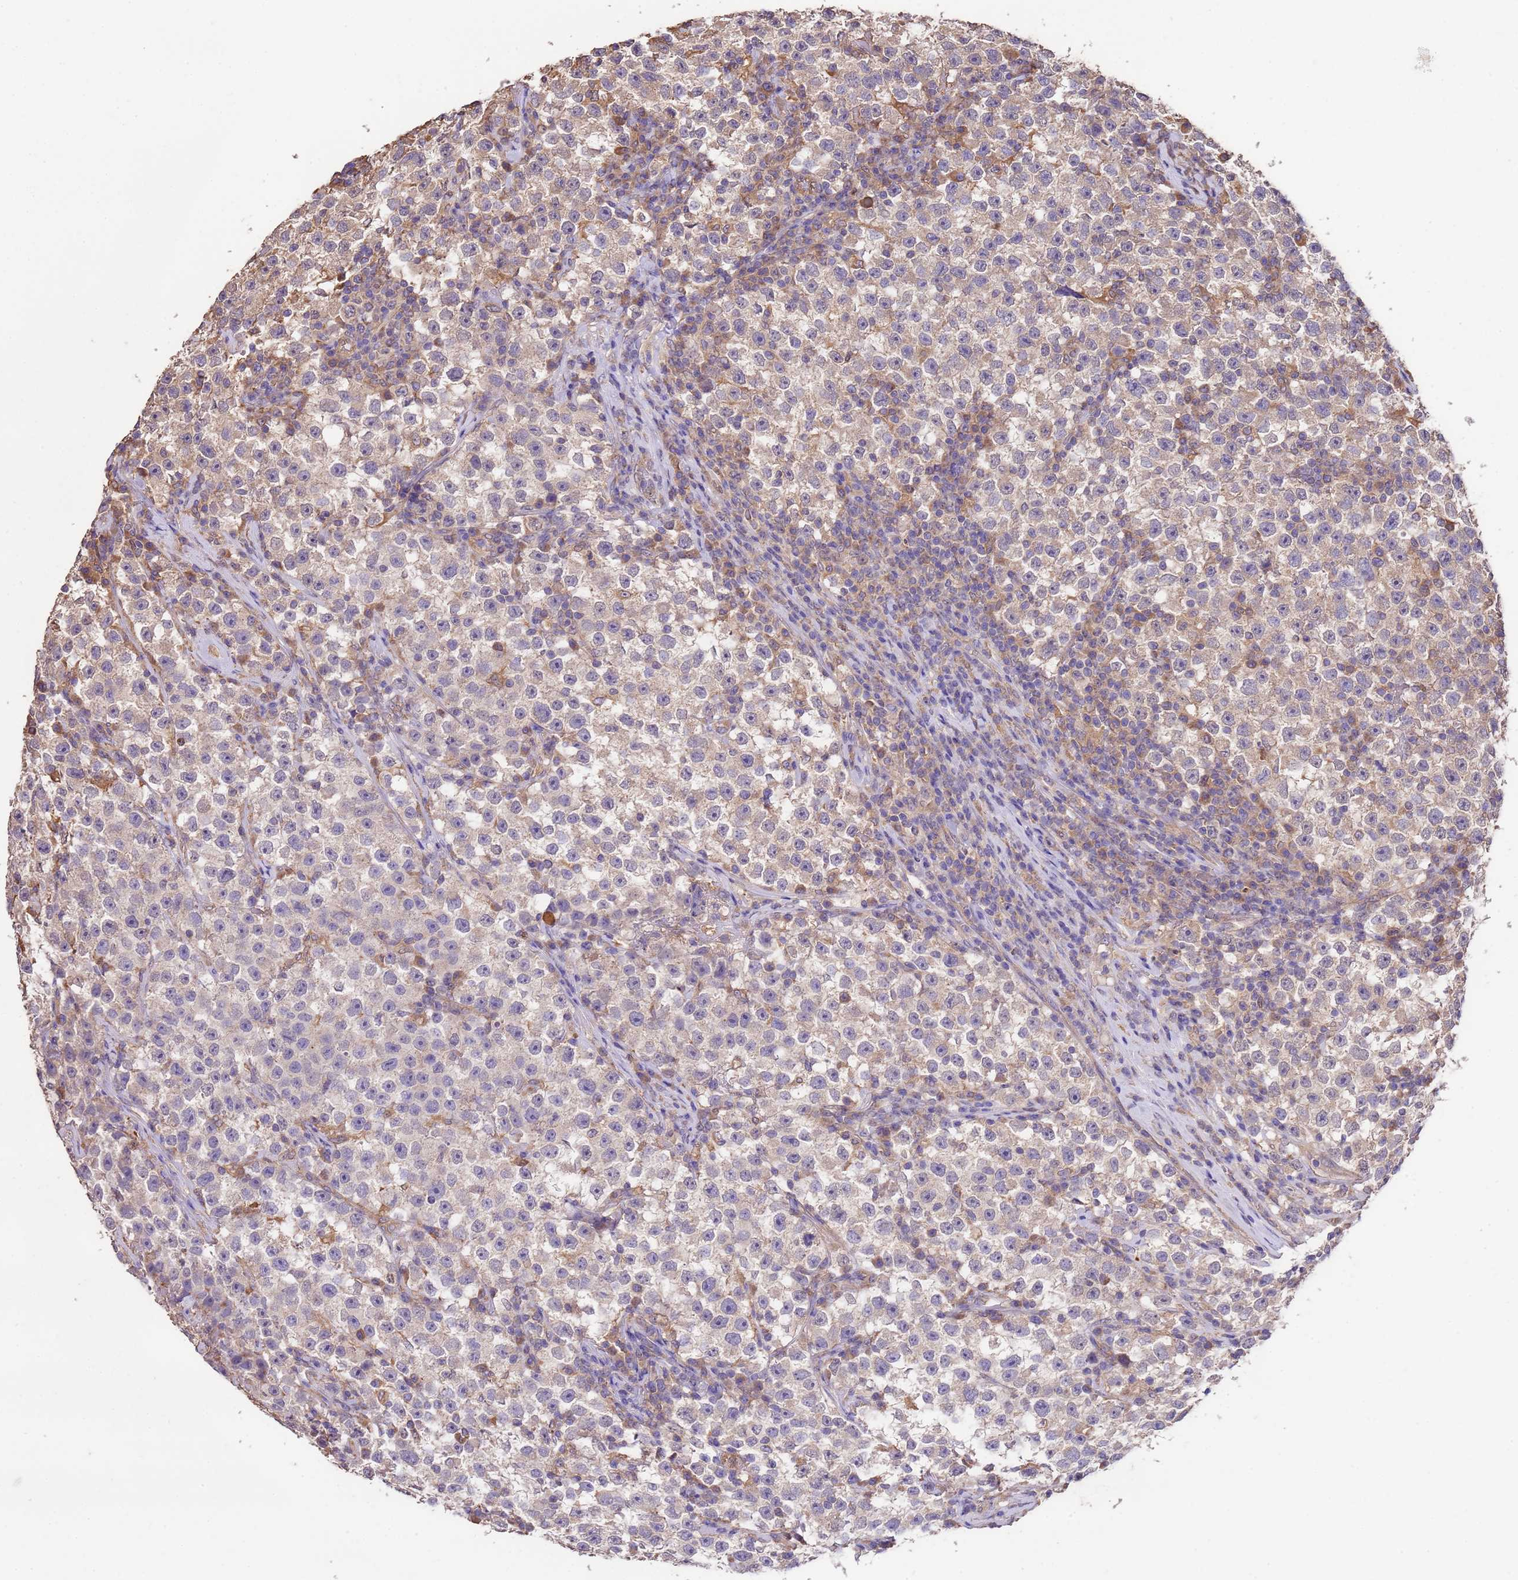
{"staining": {"intensity": "weak", "quantity": "25%-75%", "location": "cytoplasmic/membranous"}, "tissue": "testis cancer", "cell_type": "Tumor cells", "image_type": "cancer", "snomed": [{"axis": "morphology", "description": "Seminoma, NOS"}, {"axis": "topography", "description": "Testis"}], "caption": "An immunohistochemistry (IHC) micrograph of tumor tissue is shown. Protein staining in brown highlights weak cytoplasmic/membranous positivity in seminoma (testis) within tumor cells.", "gene": "NPHP1", "patient": {"sex": "male", "age": 22}}